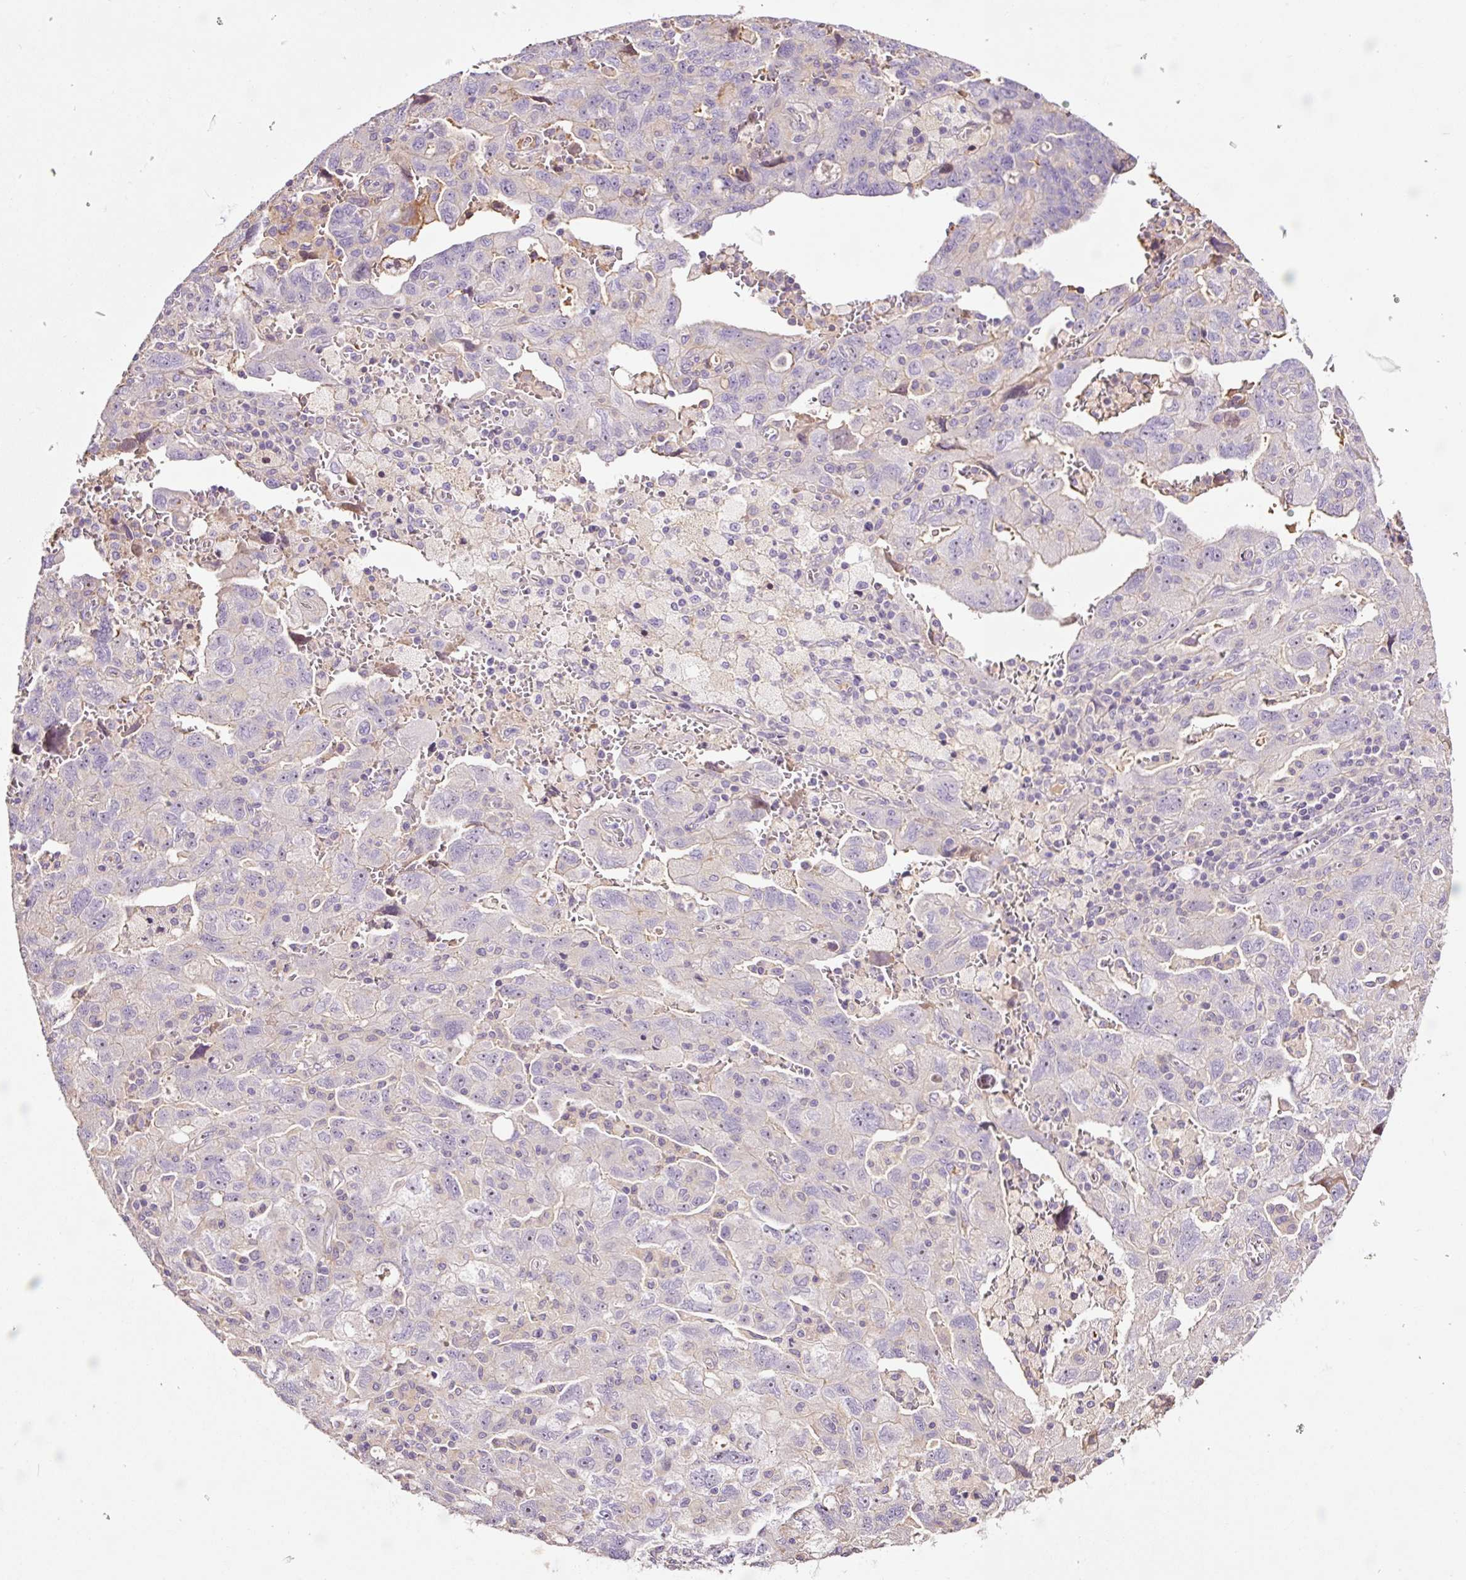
{"staining": {"intensity": "negative", "quantity": "none", "location": "none"}, "tissue": "ovarian cancer", "cell_type": "Tumor cells", "image_type": "cancer", "snomed": [{"axis": "morphology", "description": "Carcinoma, NOS"}, {"axis": "morphology", "description": "Cystadenocarcinoma, serous, NOS"}, {"axis": "topography", "description": "Ovary"}], "caption": "Tumor cells show no significant expression in ovarian cancer (serous cystadenocarcinoma).", "gene": "TMEM235", "patient": {"sex": "female", "age": 69}}